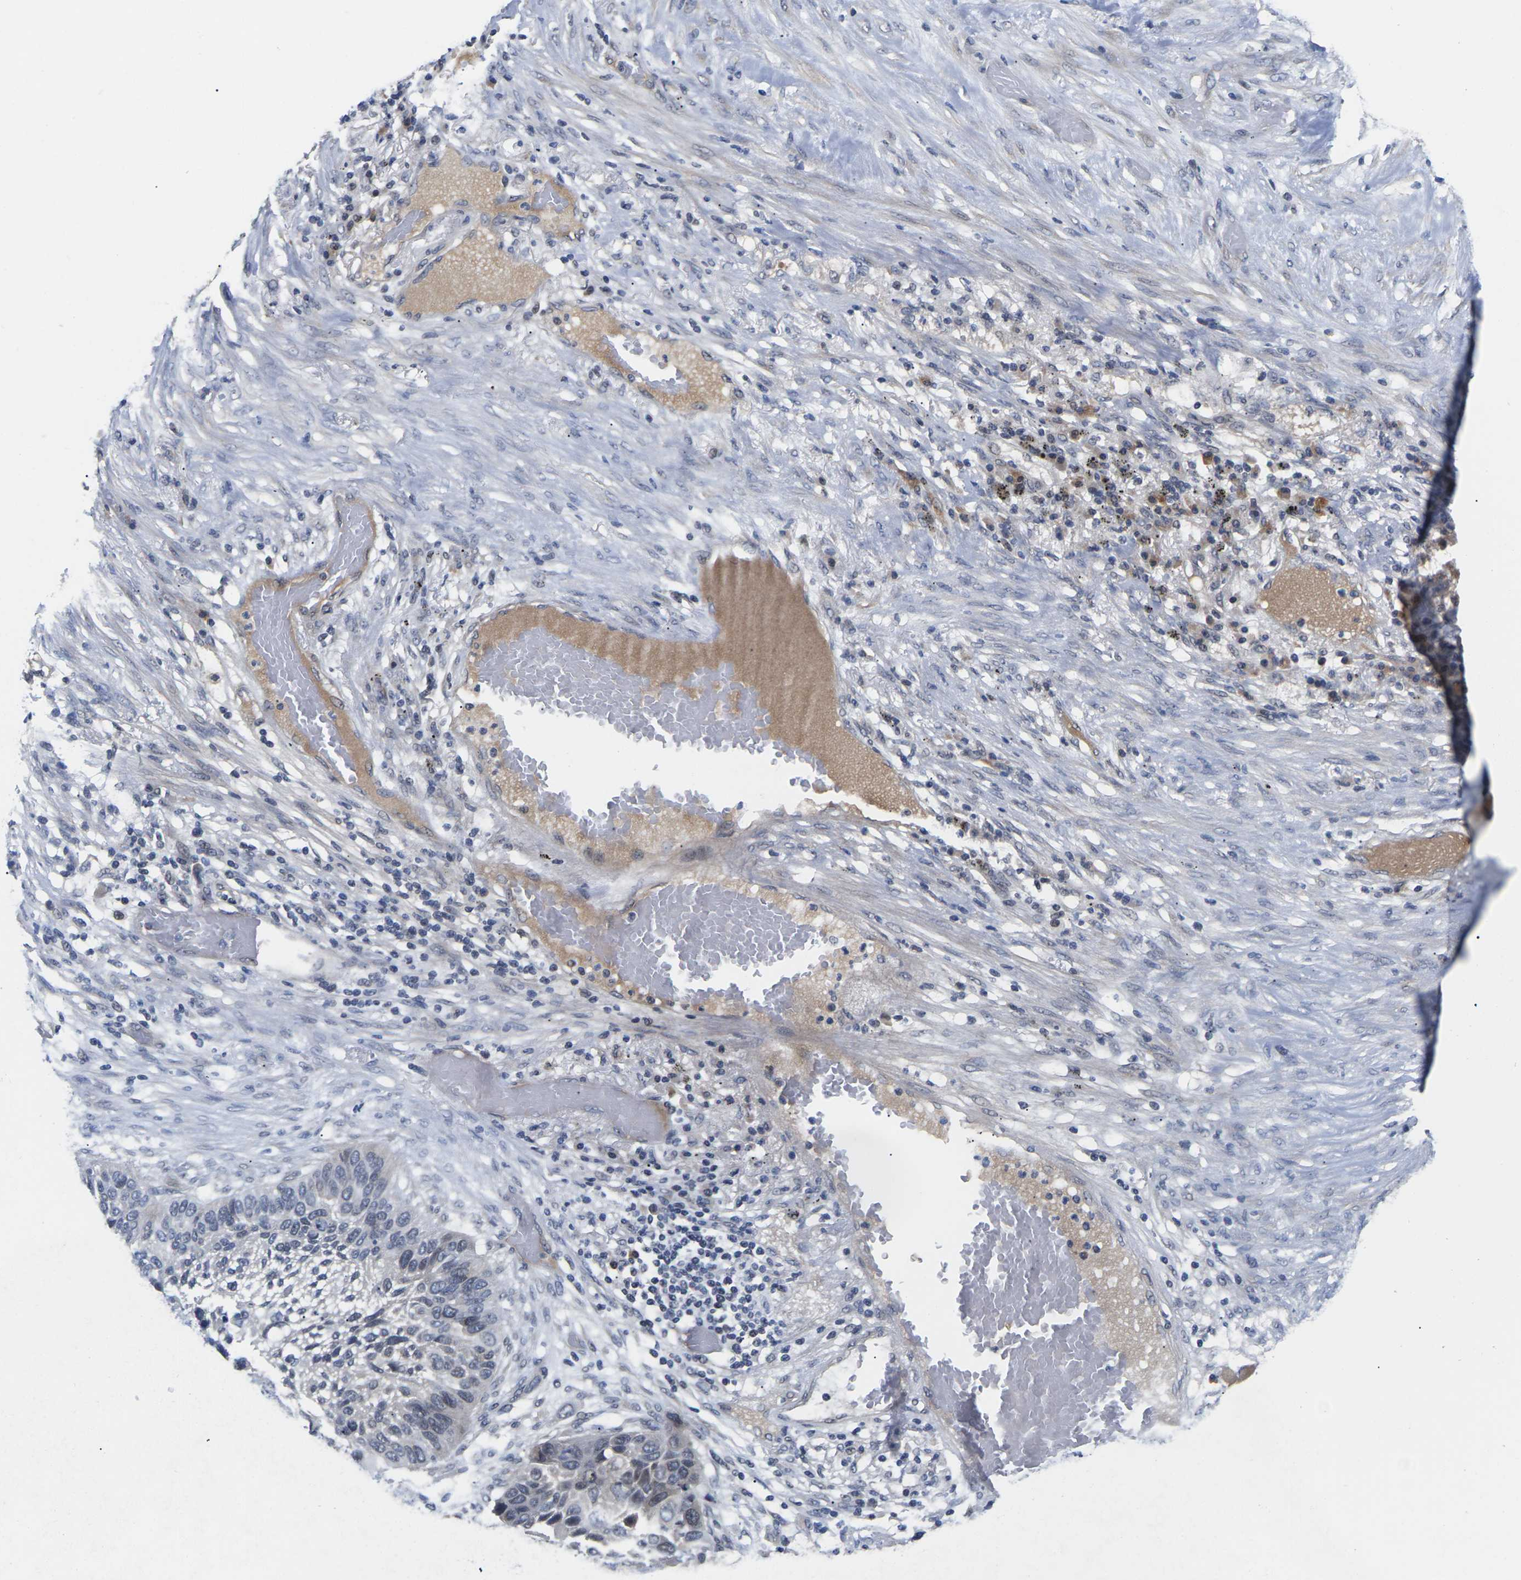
{"staining": {"intensity": "moderate", "quantity": "25%-75%", "location": "nuclear"}, "tissue": "lung cancer", "cell_type": "Tumor cells", "image_type": "cancer", "snomed": [{"axis": "morphology", "description": "Squamous cell carcinoma, NOS"}, {"axis": "topography", "description": "Lung"}], "caption": "Brown immunohistochemical staining in lung cancer (squamous cell carcinoma) exhibits moderate nuclear staining in about 25%-75% of tumor cells. Using DAB (3,3'-diaminobenzidine) (brown) and hematoxylin (blue) stains, captured at high magnification using brightfield microscopy.", "gene": "ST6GAL2", "patient": {"sex": "male", "age": 57}}